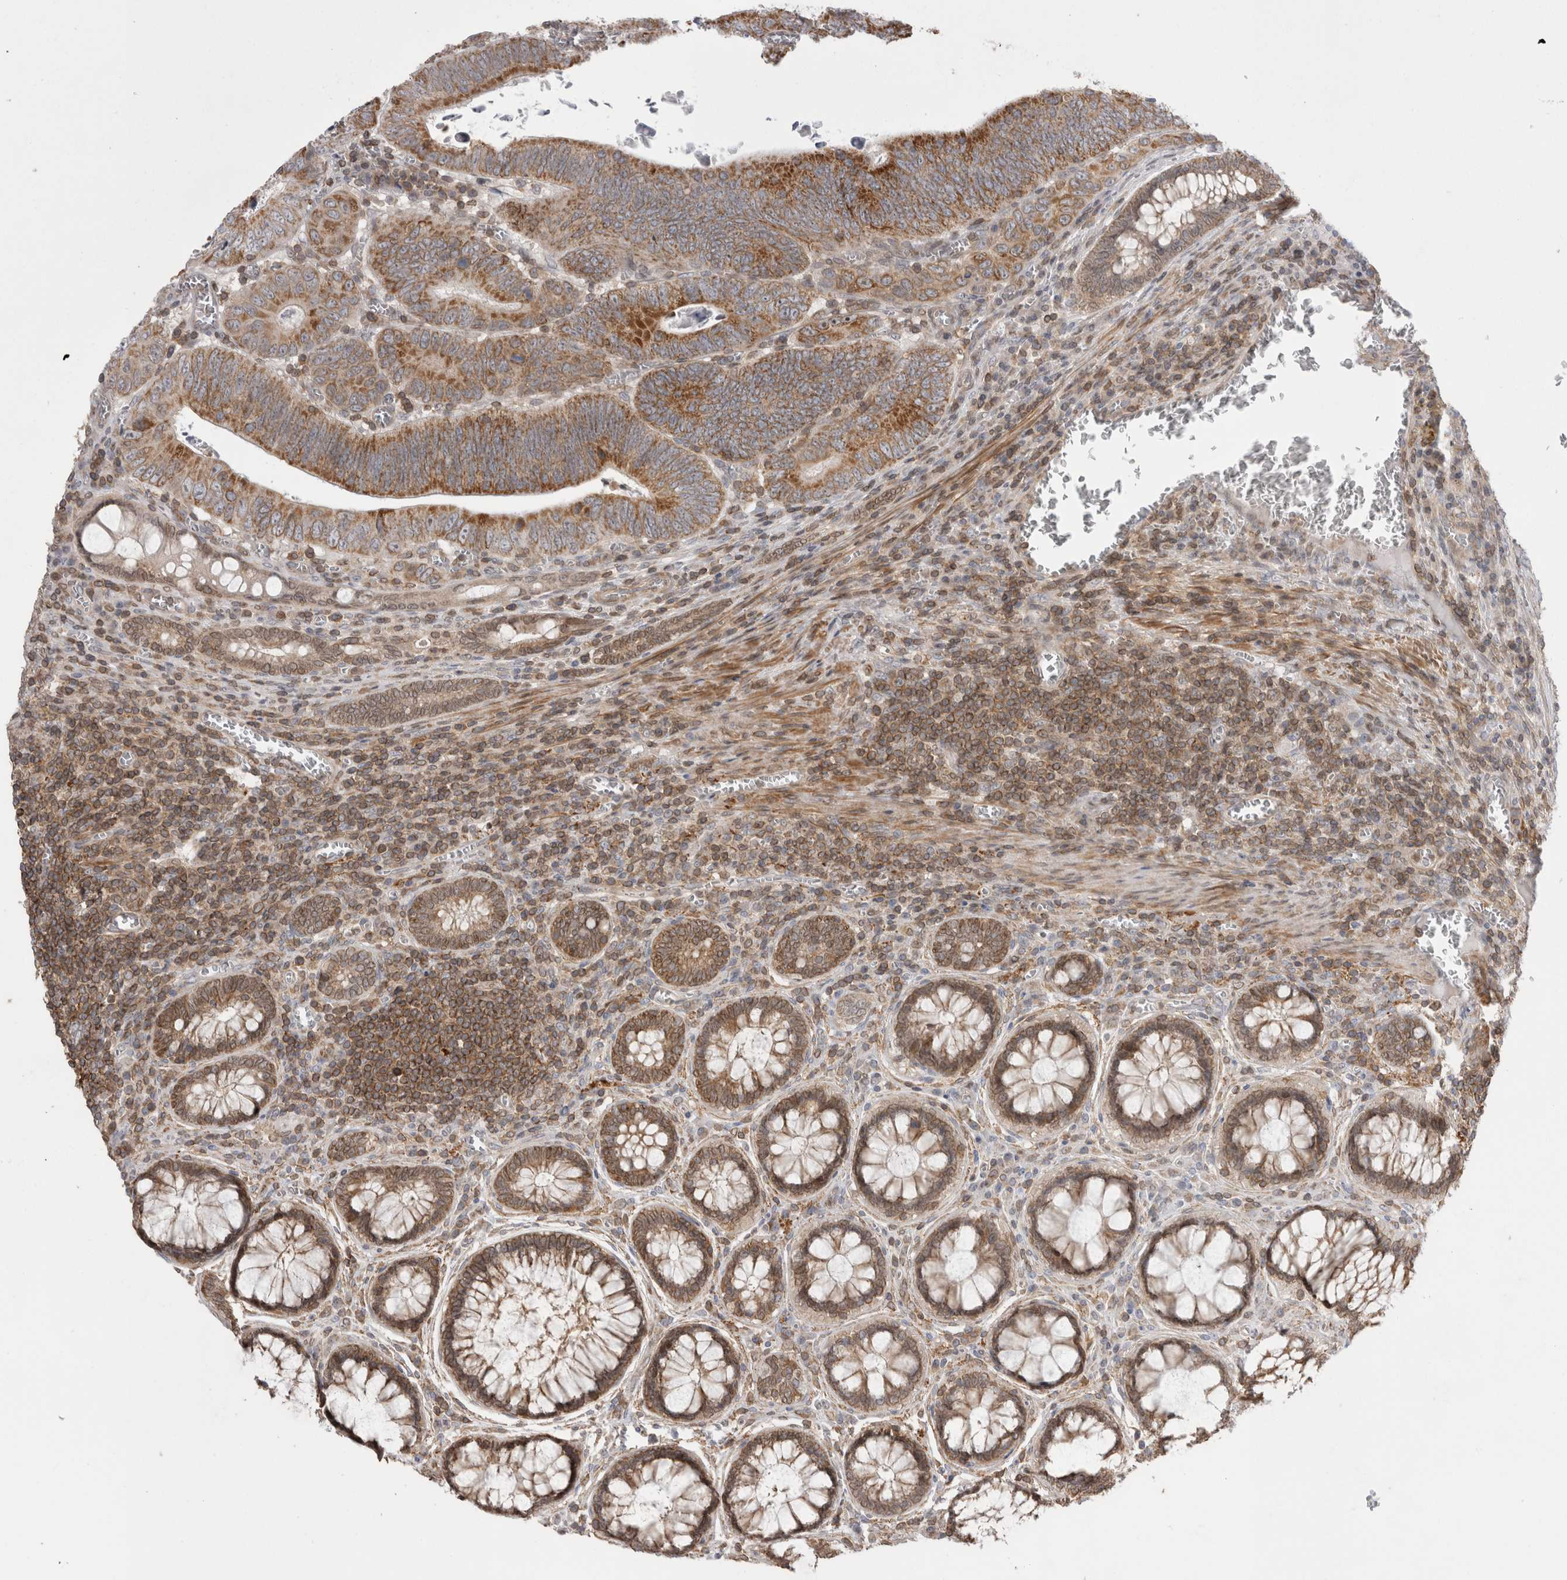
{"staining": {"intensity": "moderate", "quantity": ">75%", "location": "cytoplasmic/membranous"}, "tissue": "colorectal cancer", "cell_type": "Tumor cells", "image_type": "cancer", "snomed": [{"axis": "morphology", "description": "Inflammation, NOS"}, {"axis": "morphology", "description": "Adenocarcinoma, NOS"}, {"axis": "topography", "description": "Colon"}], "caption": "This image demonstrates immunohistochemistry (IHC) staining of human colorectal cancer (adenocarcinoma), with medium moderate cytoplasmic/membranous staining in about >75% of tumor cells.", "gene": "DARS2", "patient": {"sex": "male", "age": 72}}